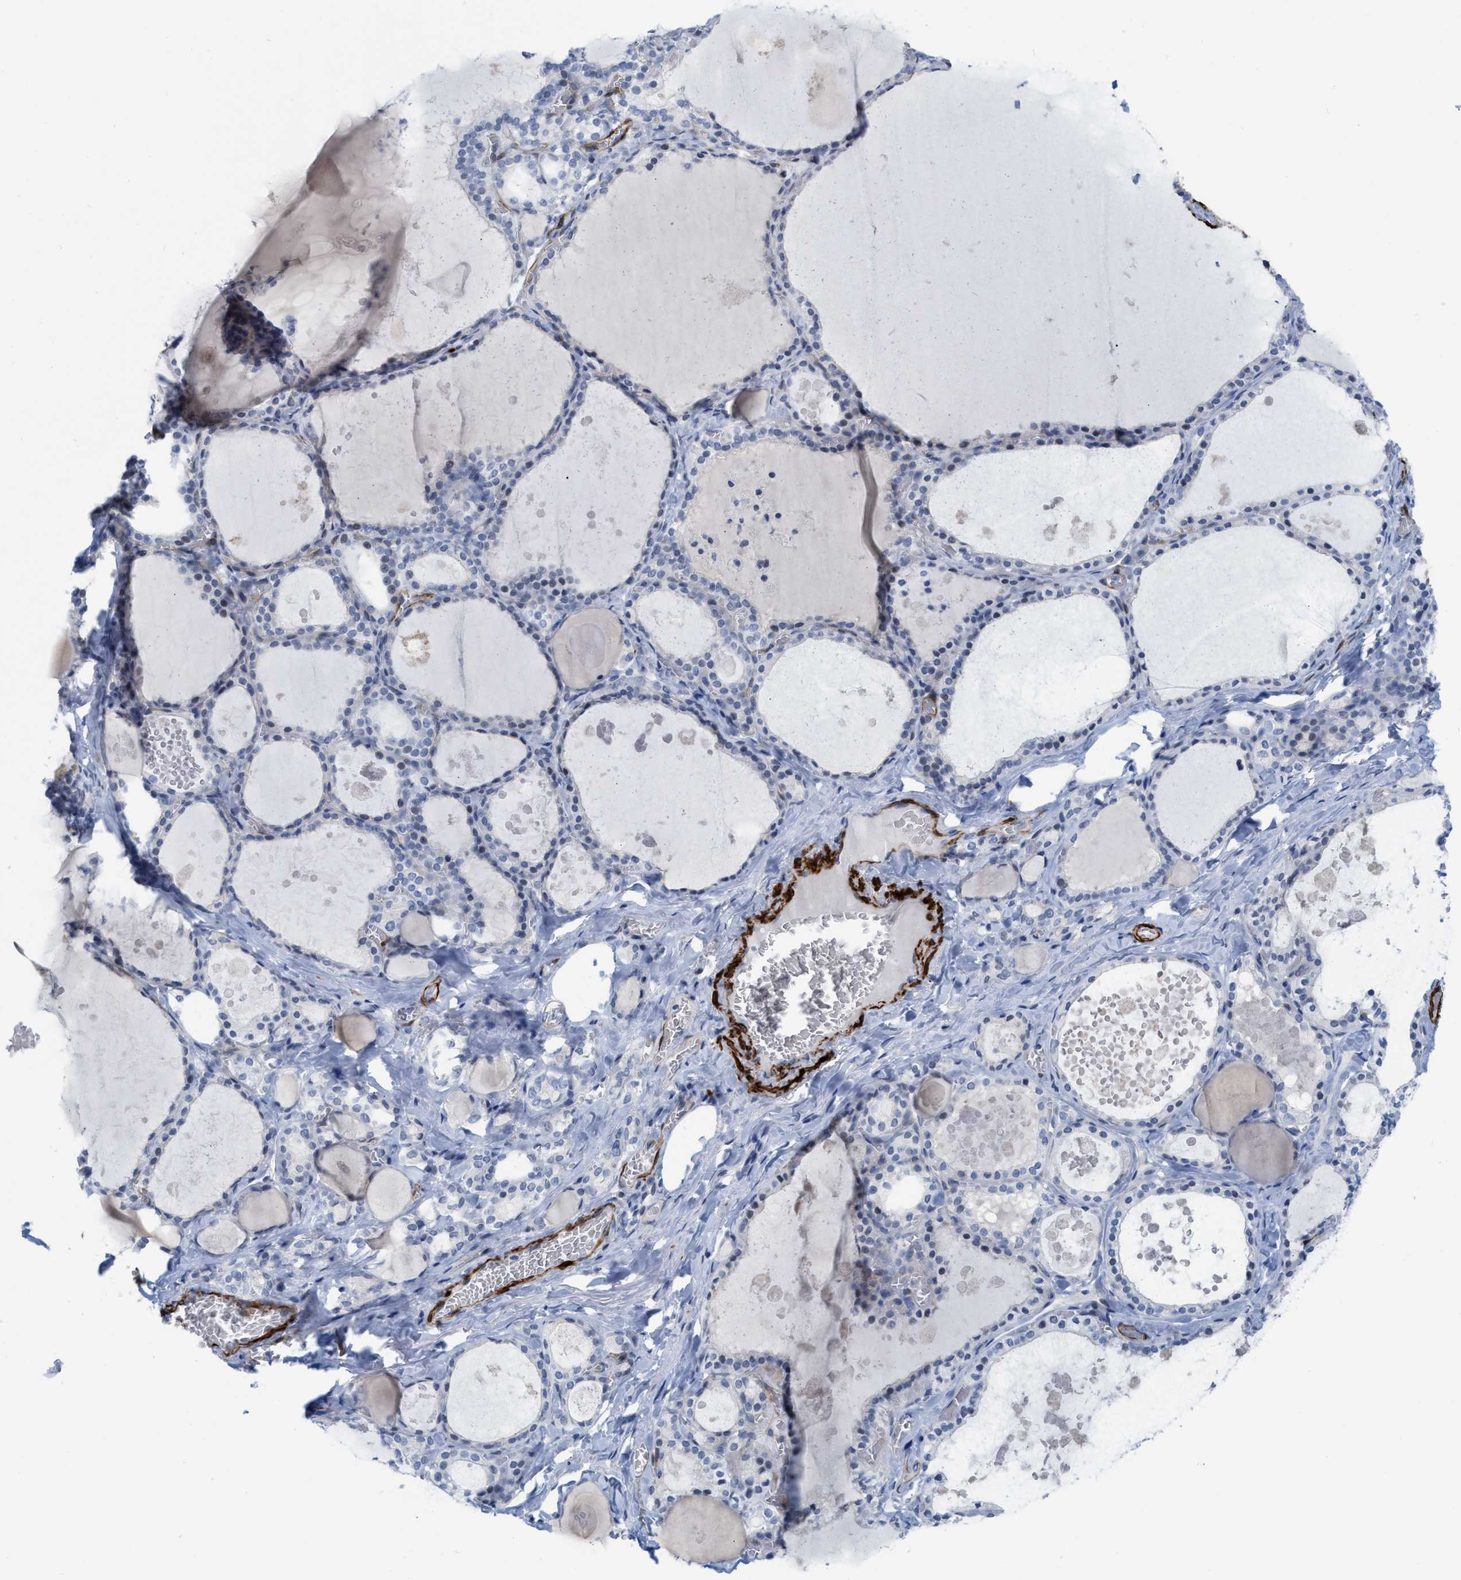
{"staining": {"intensity": "negative", "quantity": "none", "location": "none"}, "tissue": "thyroid gland", "cell_type": "Glandular cells", "image_type": "normal", "snomed": [{"axis": "morphology", "description": "Normal tissue, NOS"}, {"axis": "topography", "description": "Thyroid gland"}], "caption": "High power microscopy photomicrograph of an IHC photomicrograph of normal thyroid gland, revealing no significant positivity in glandular cells.", "gene": "TAGLN", "patient": {"sex": "male", "age": 56}}